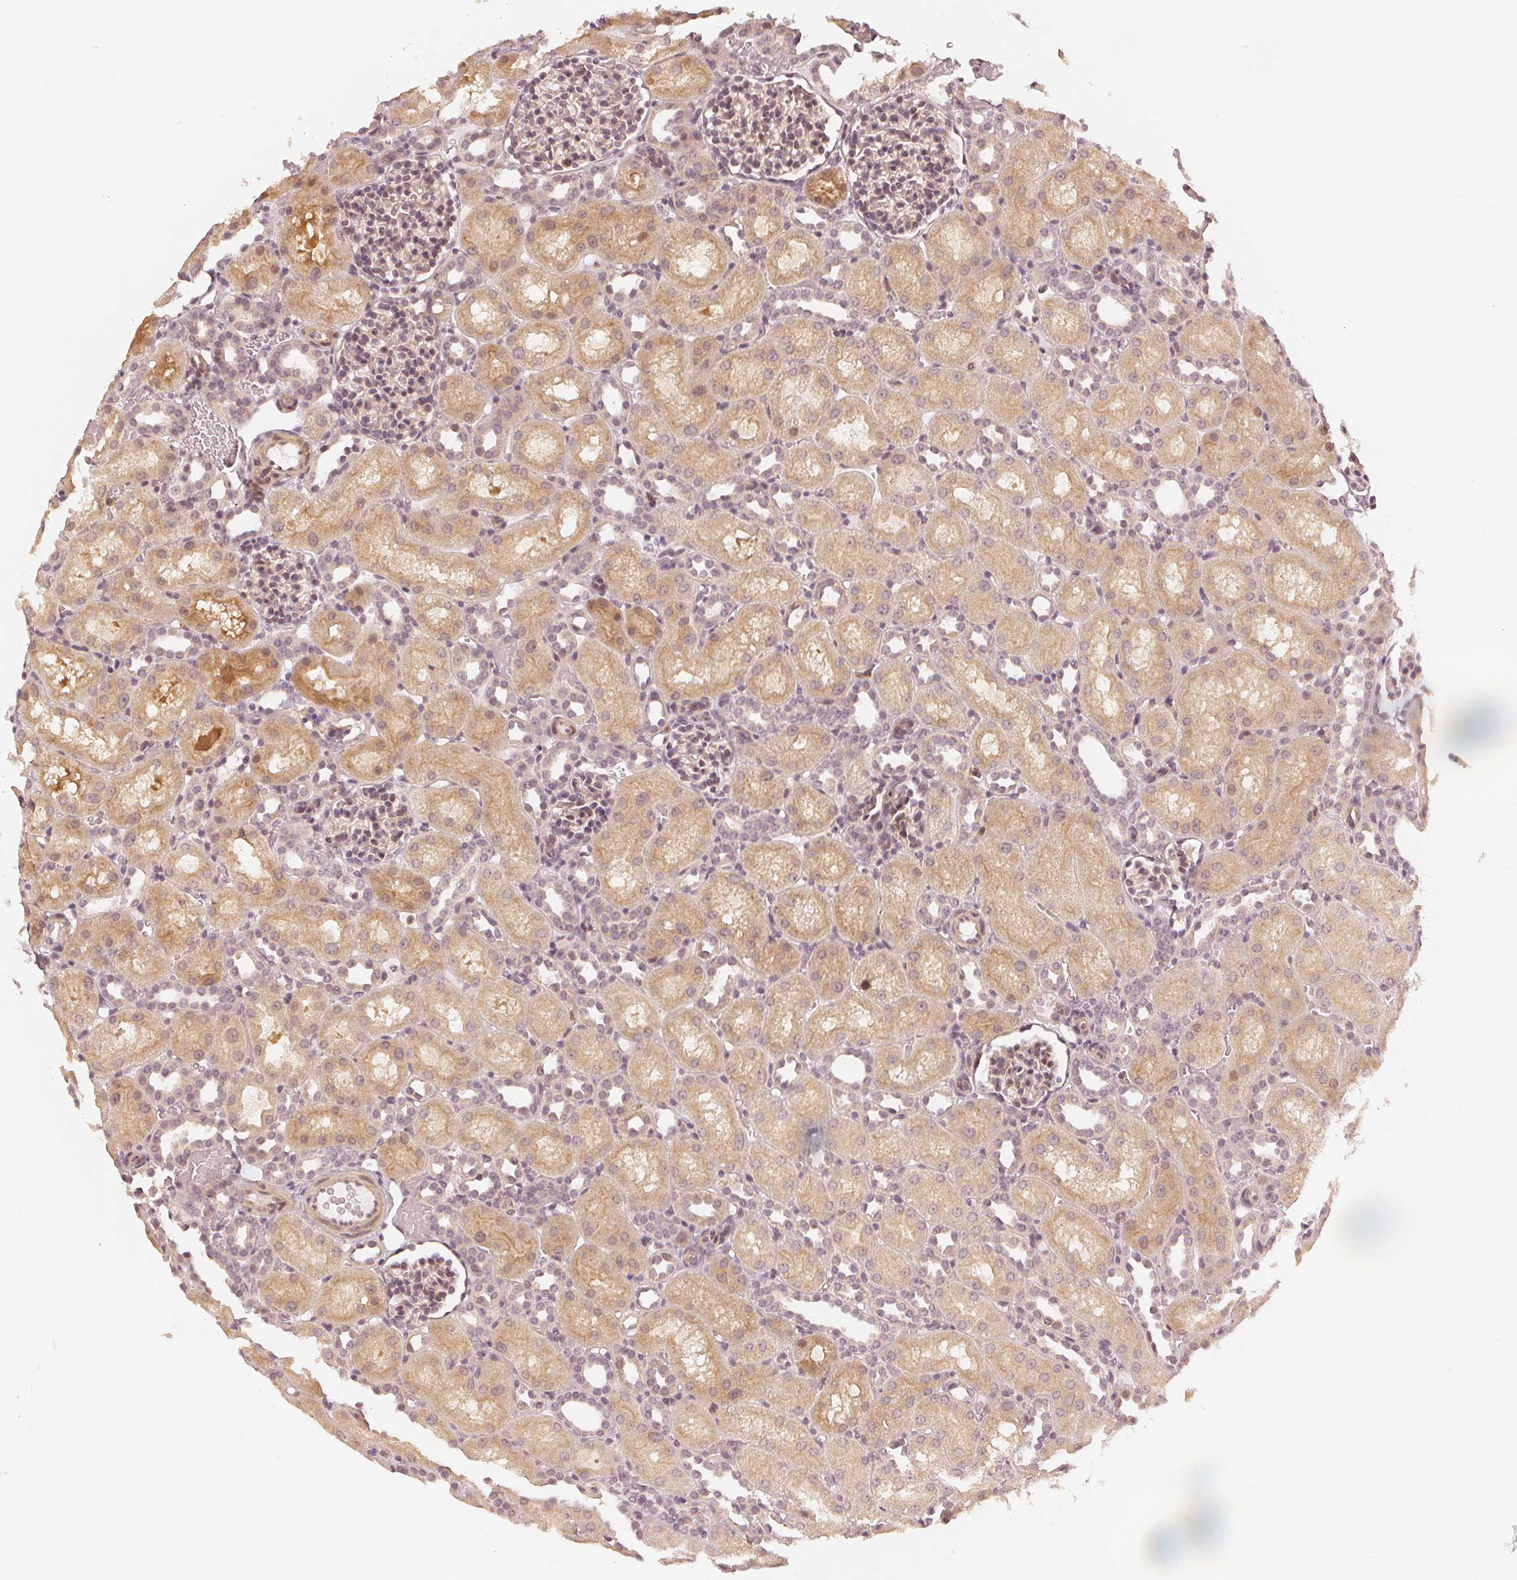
{"staining": {"intensity": "weak", "quantity": "25%-75%", "location": "cytoplasmic/membranous,nuclear"}, "tissue": "kidney", "cell_type": "Cells in glomeruli", "image_type": "normal", "snomed": [{"axis": "morphology", "description": "Normal tissue, NOS"}, {"axis": "topography", "description": "Kidney"}], "caption": "Immunohistochemical staining of normal kidney exhibits weak cytoplasmic/membranous,nuclear protein staining in about 25%-75% of cells in glomeruli. (DAB (3,3'-diaminobenzidine) = brown stain, brightfield microscopy at high magnification).", "gene": "SLC34A1", "patient": {"sex": "male", "age": 1}}